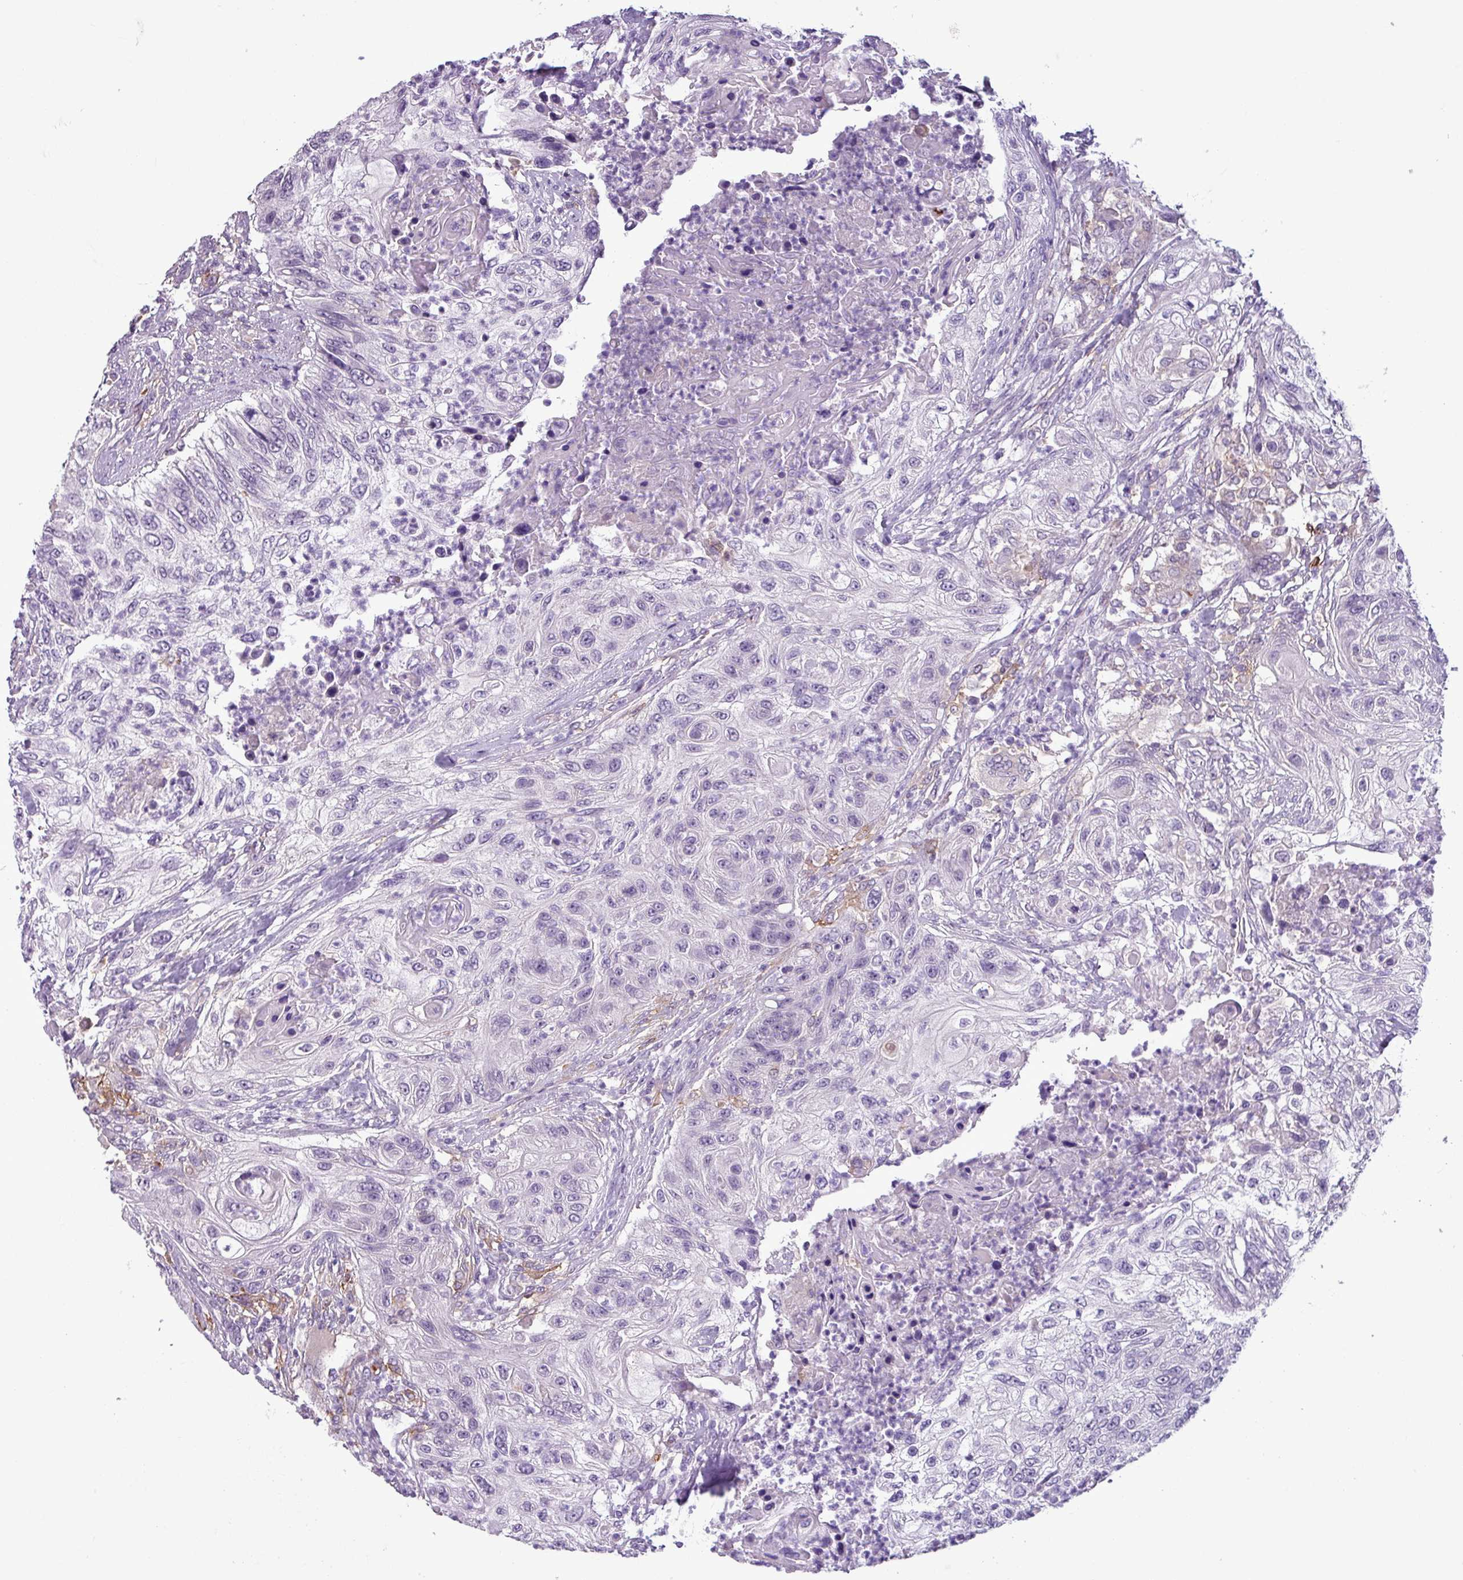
{"staining": {"intensity": "negative", "quantity": "none", "location": "none"}, "tissue": "urothelial cancer", "cell_type": "Tumor cells", "image_type": "cancer", "snomed": [{"axis": "morphology", "description": "Urothelial carcinoma, High grade"}, {"axis": "topography", "description": "Urinary bladder"}], "caption": "High magnification brightfield microscopy of high-grade urothelial carcinoma stained with DAB (brown) and counterstained with hematoxylin (blue): tumor cells show no significant positivity. The staining was performed using DAB (3,3'-diaminobenzidine) to visualize the protein expression in brown, while the nuclei were stained in blue with hematoxylin (Magnification: 20x).", "gene": "C9orf24", "patient": {"sex": "female", "age": 60}}